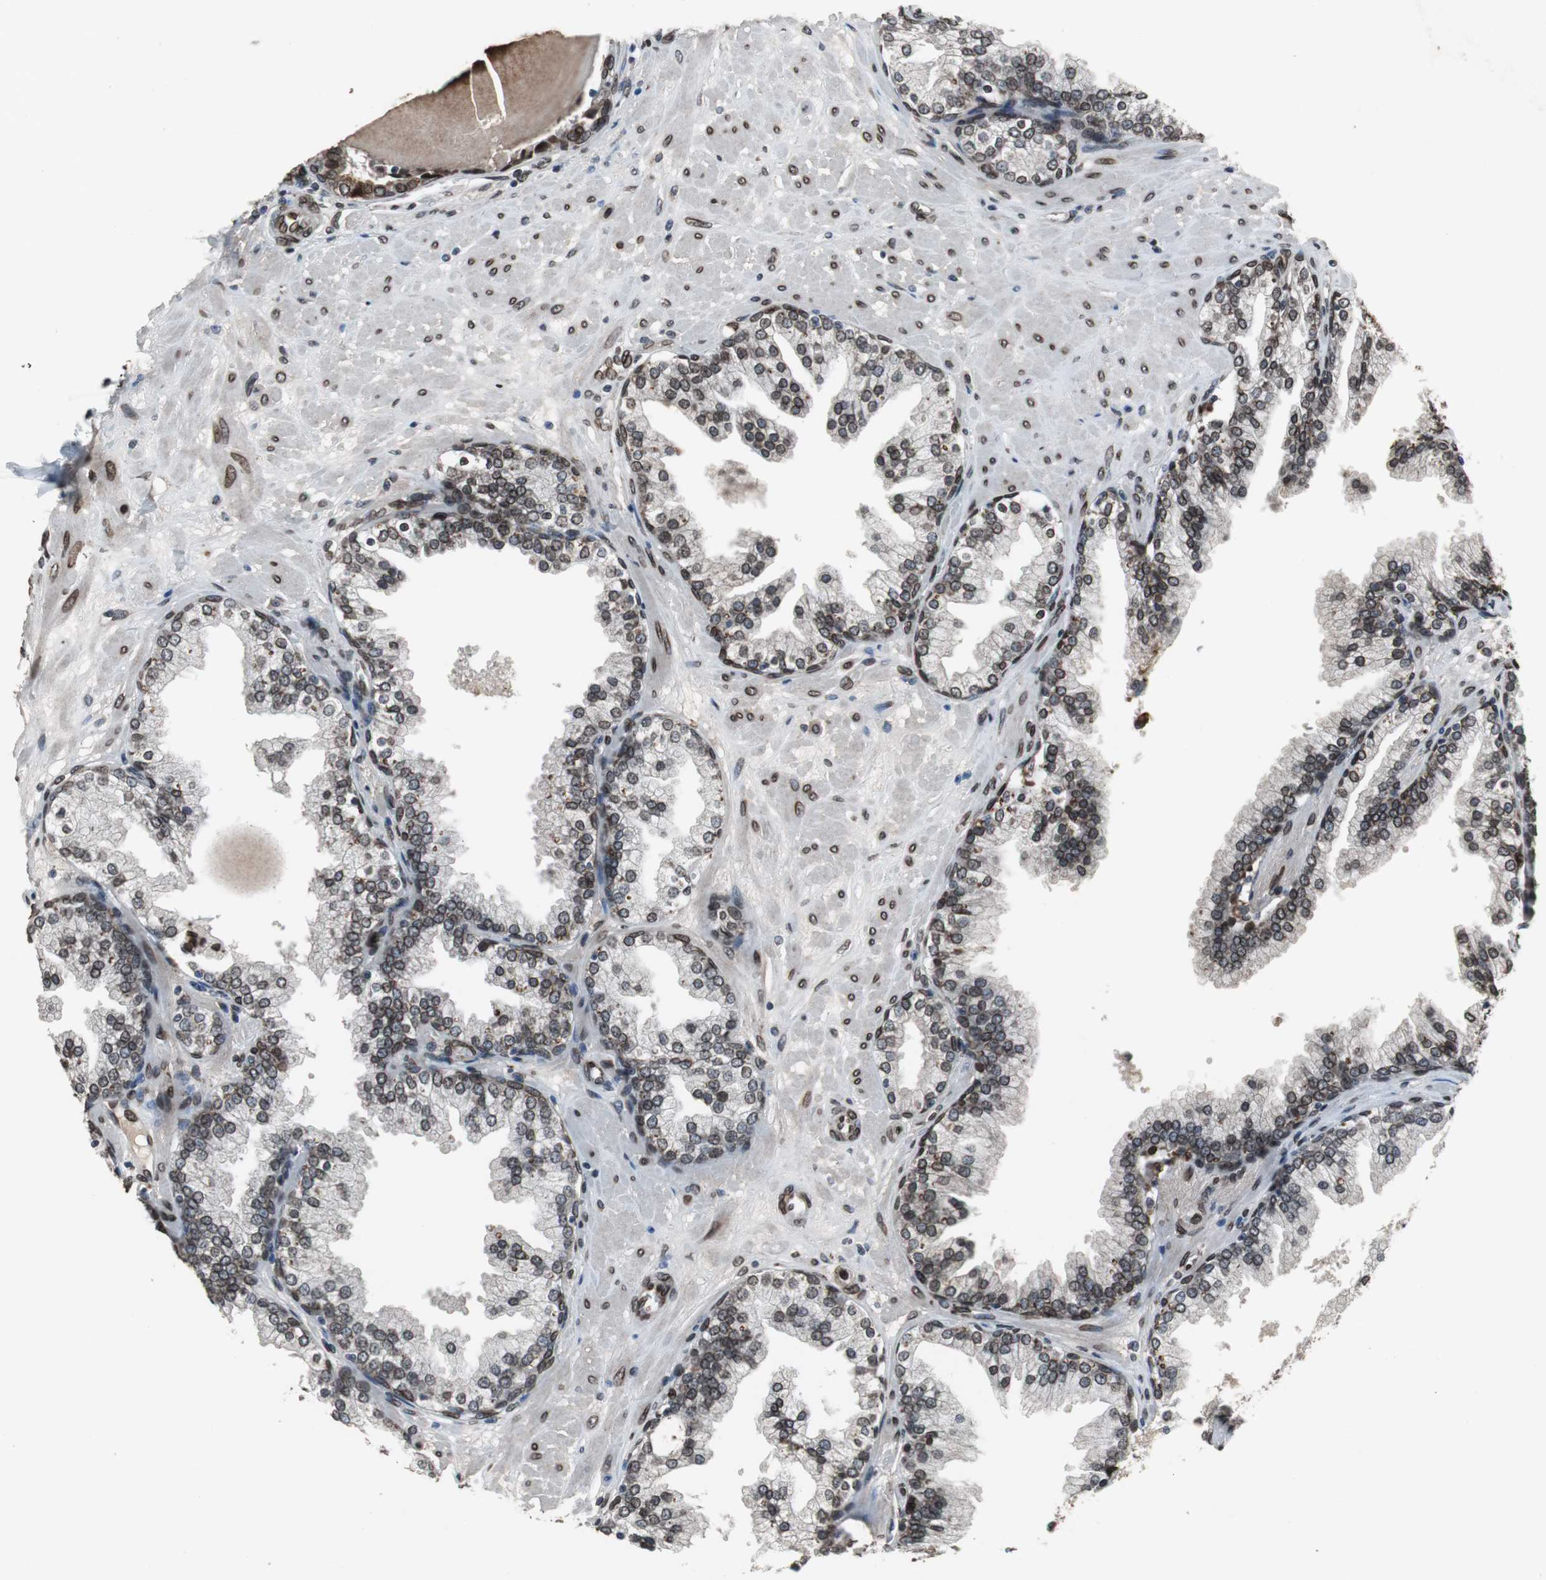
{"staining": {"intensity": "strong", "quantity": ">75%", "location": "cytoplasmic/membranous,nuclear"}, "tissue": "prostate", "cell_type": "Glandular cells", "image_type": "normal", "snomed": [{"axis": "morphology", "description": "Normal tissue, NOS"}, {"axis": "topography", "description": "Prostate"}], "caption": "Immunohistochemical staining of normal human prostate reveals high levels of strong cytoplasmic/membranous,nuclear staining in approximately >75% of glandular cells. The protein is stained brown, and the nuclei are stained in blue (DAB IHC with brightfield microscopy, high magnification).", "gene": "LMNA", "patient": {"sex": "male", "age": 51}}